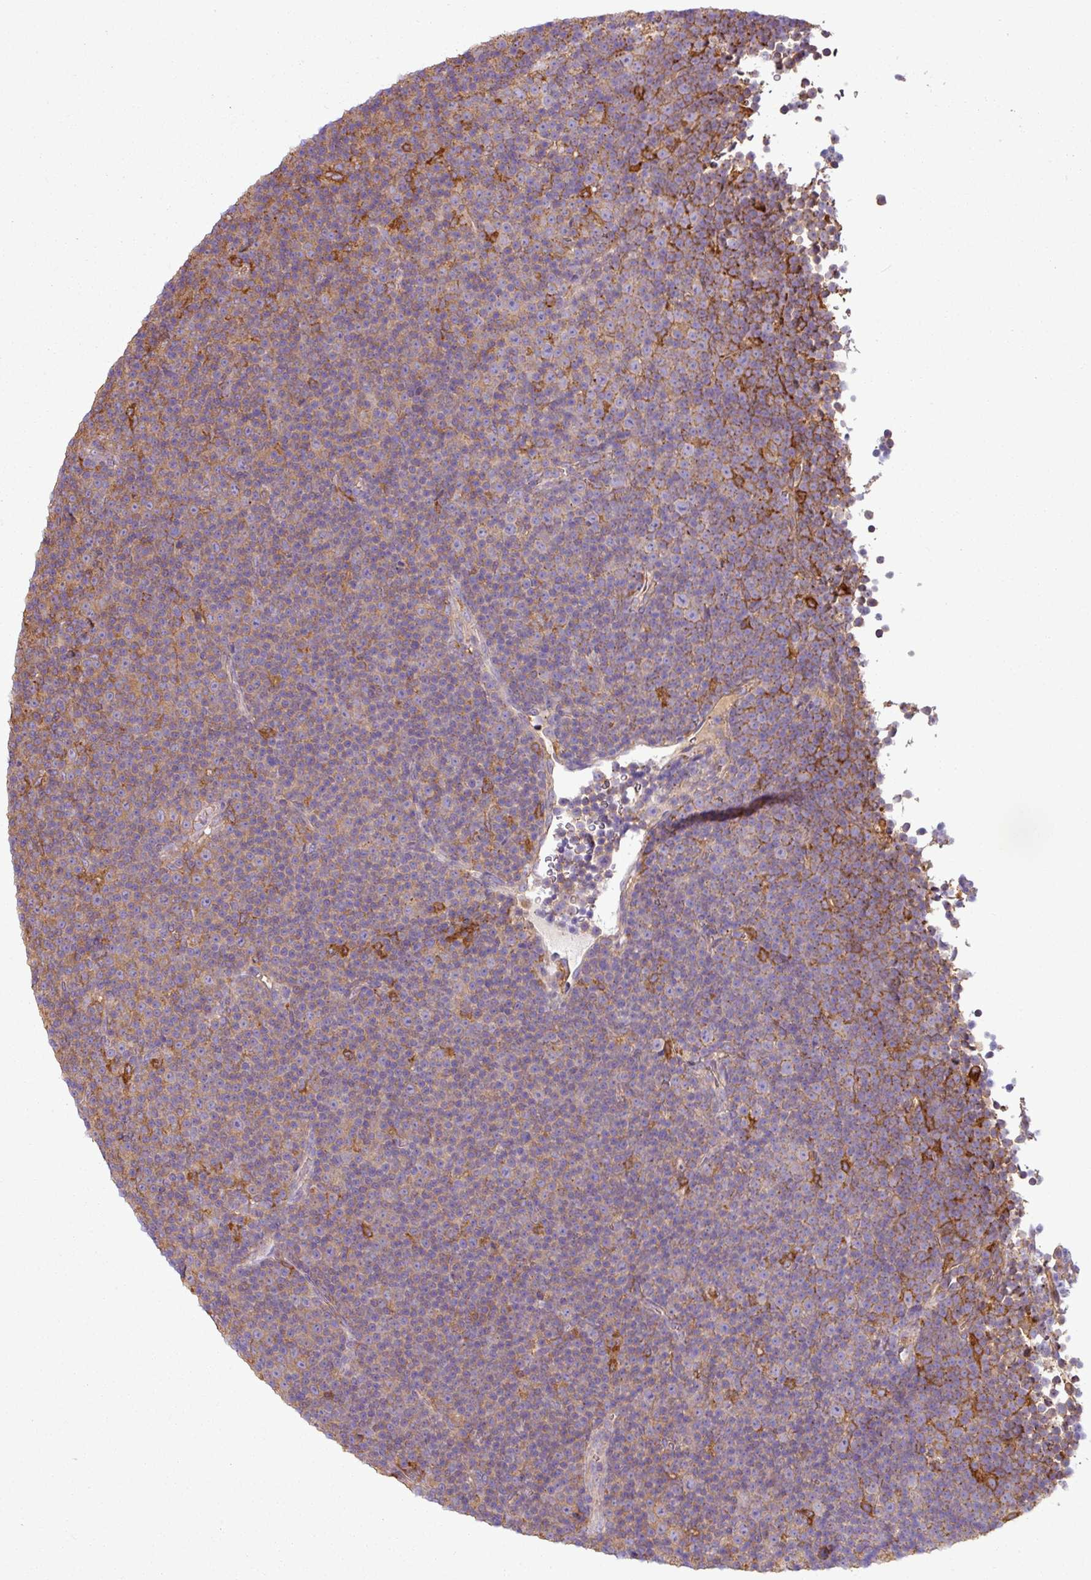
{"staining": {"intensity": "negative", "quantity": "none", "location": "none"}, "tissue": "lymphoma", "cell_type": "Tumor cells", "image_type": "cancer", "snomed": [{"axis": "morphology", "description": "Malignant lymphoma, non-Hodgkin's type, Low grade"}, {"axis": "topography", "description": "Lymph node"}], "caption": "Immunohistochemistry image of low-grade malignant lymphoma, non-Hodgkin's type stained for a protein (brown), which shows no expression in tumor cells. Nuclei are stained in blue.", "gene": "PACSIN2", "patient": {"sex": "female", "age": 67}}